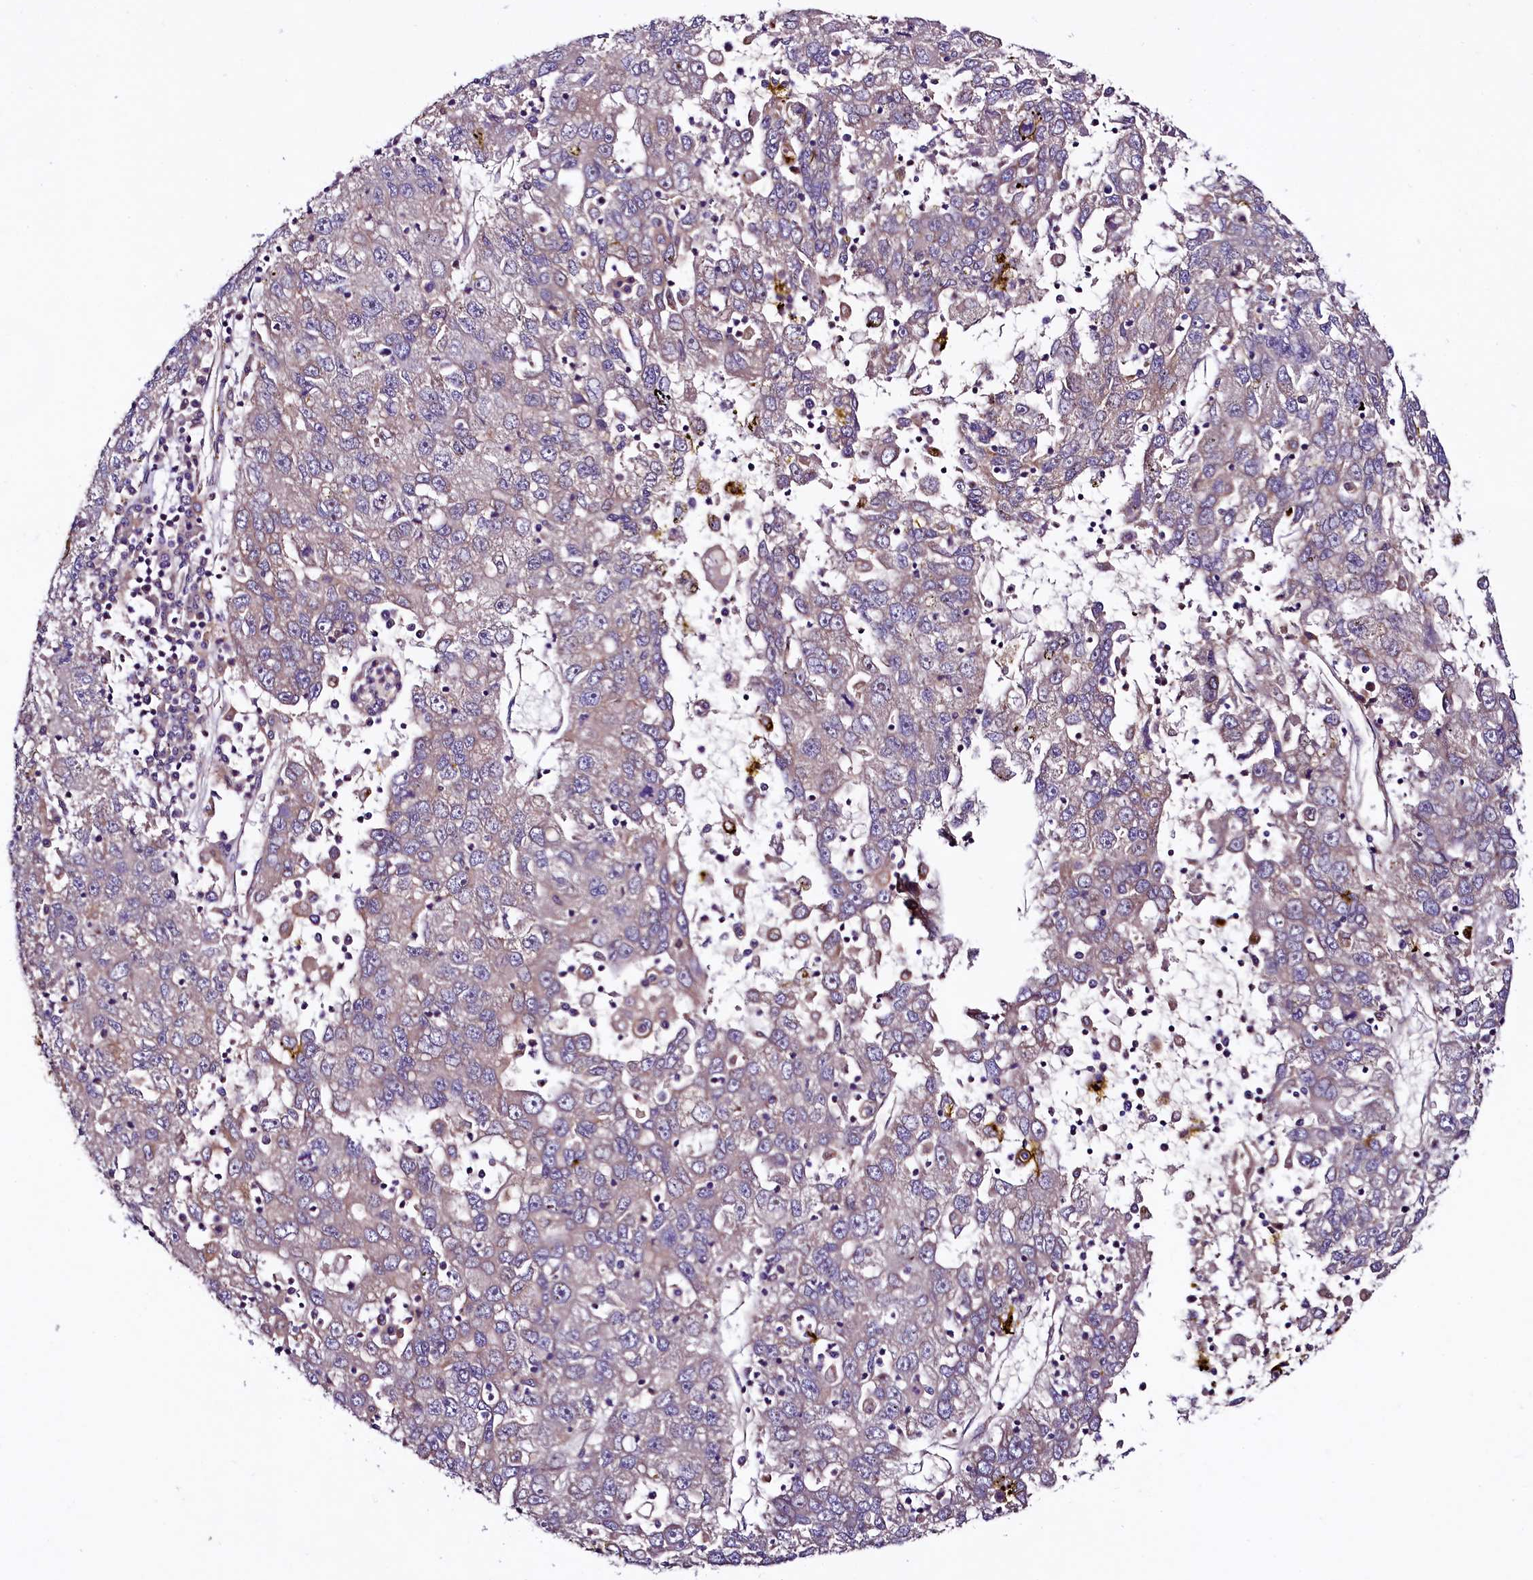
{"staining": {"intensity": "negative", "quantity": "none", "location": "none"}, "tissue": "liver cancer", "cell_type": "Tumor cells", "image_type": "cancer", "snomed": [{"axis": "morphology", "description": "Carcinoma, Hepatocellular, NOS"}, {"axis": "topography", "description": "Liver"}], "caption": "DAB (3,3'-diaminobenzidine) immunohistochemical staining of liver hepatocellular carcinoma exhibits no significant expression in tumor cells.", "gene": "VPS35", "patient": {"sex": "male", "age": 49}}